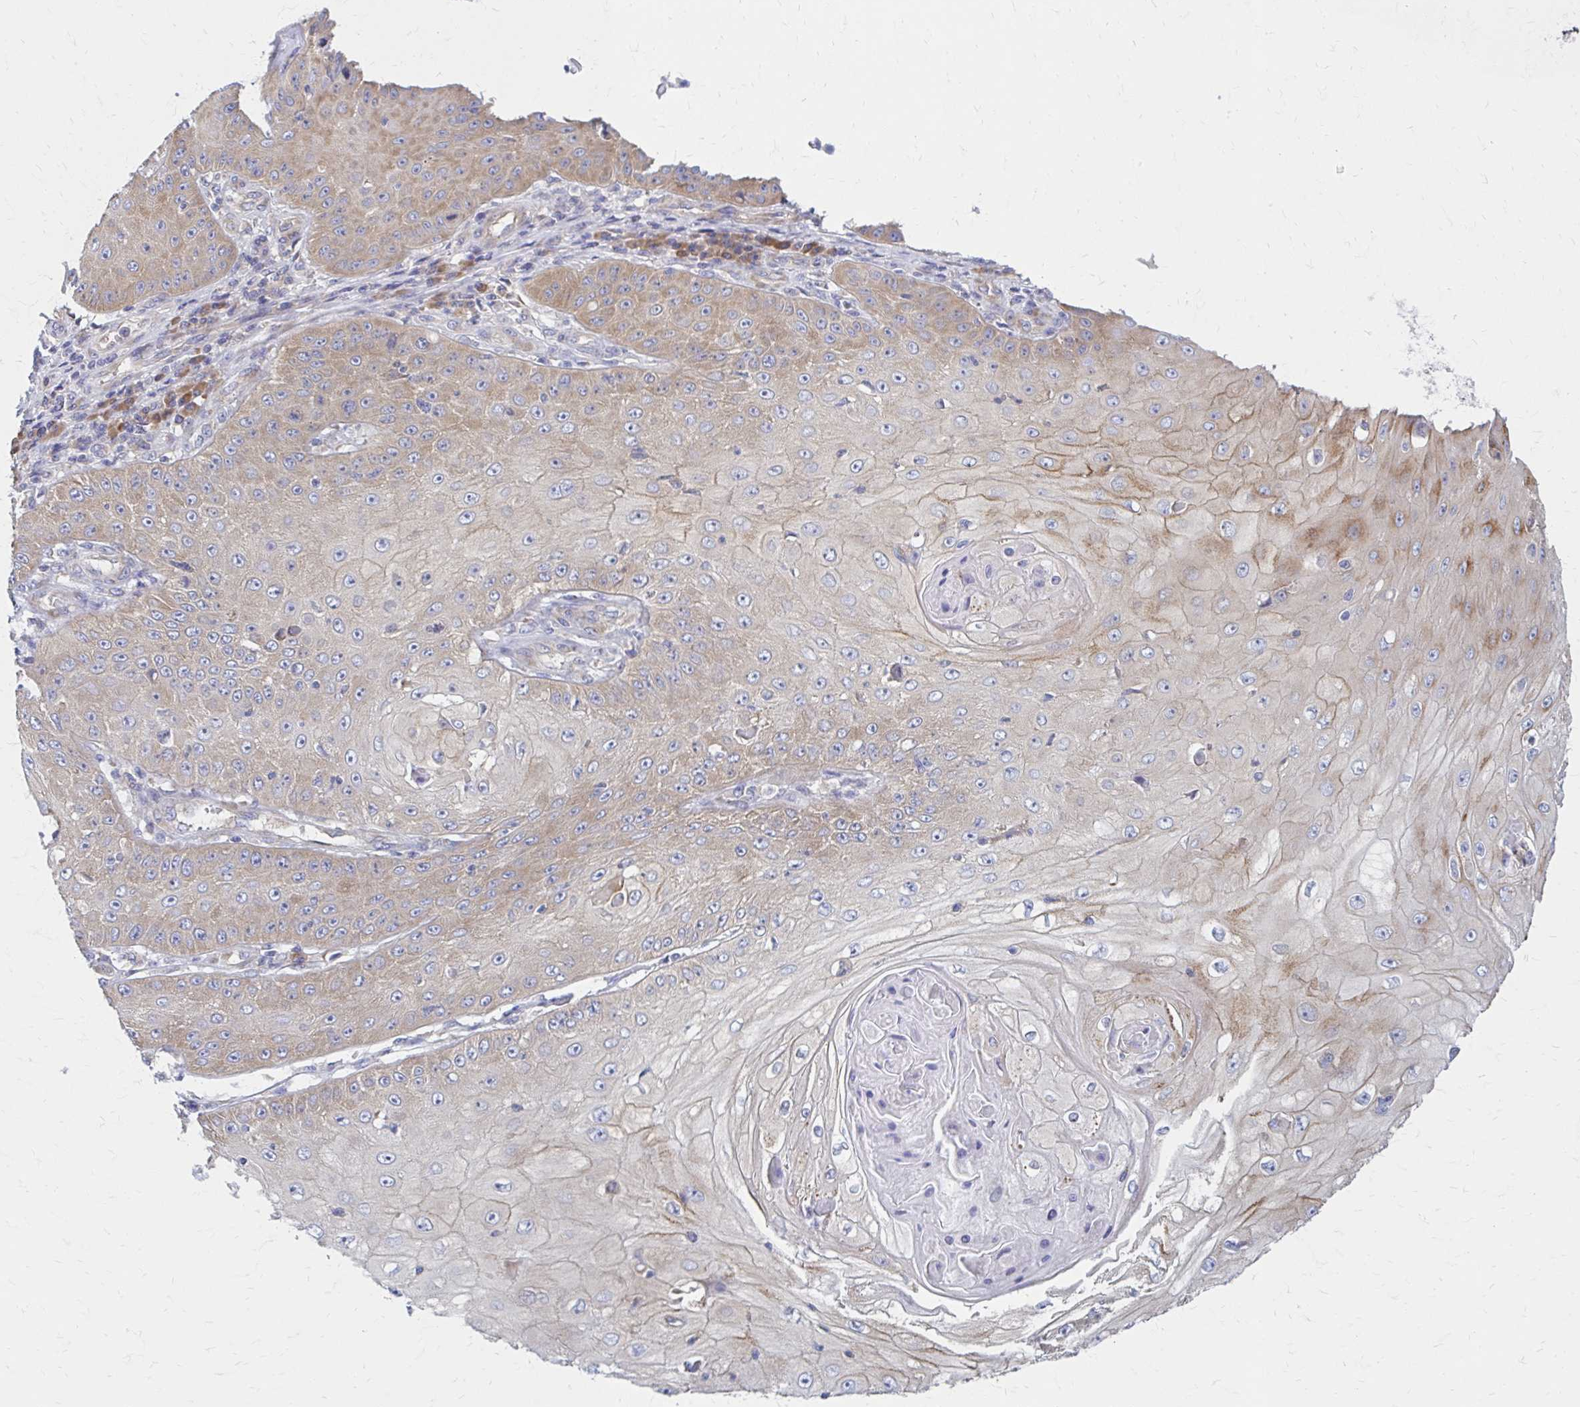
{"staining": {"intensity": "moderate", "quantity": "25%-75%", "location": "cytoplasmic/membranous"}, "tissue": "skin cancer", "cell_type": "Tumor cells", "image_type": "cancer", "snomed": [{"axis": "morphology", "description": "Squamous cell carcinoma, NOS"}, {"axis": "topography", "description": "Skin"}], "caption": "The immunohistochemical stain highlights moderate cytoplasmic/membranous expression in tumor cells of skin cancer (squamous cell carcinoma) tissue.", "gene": "RPL27A", "patient": {"sex": "male", "age": 70}}